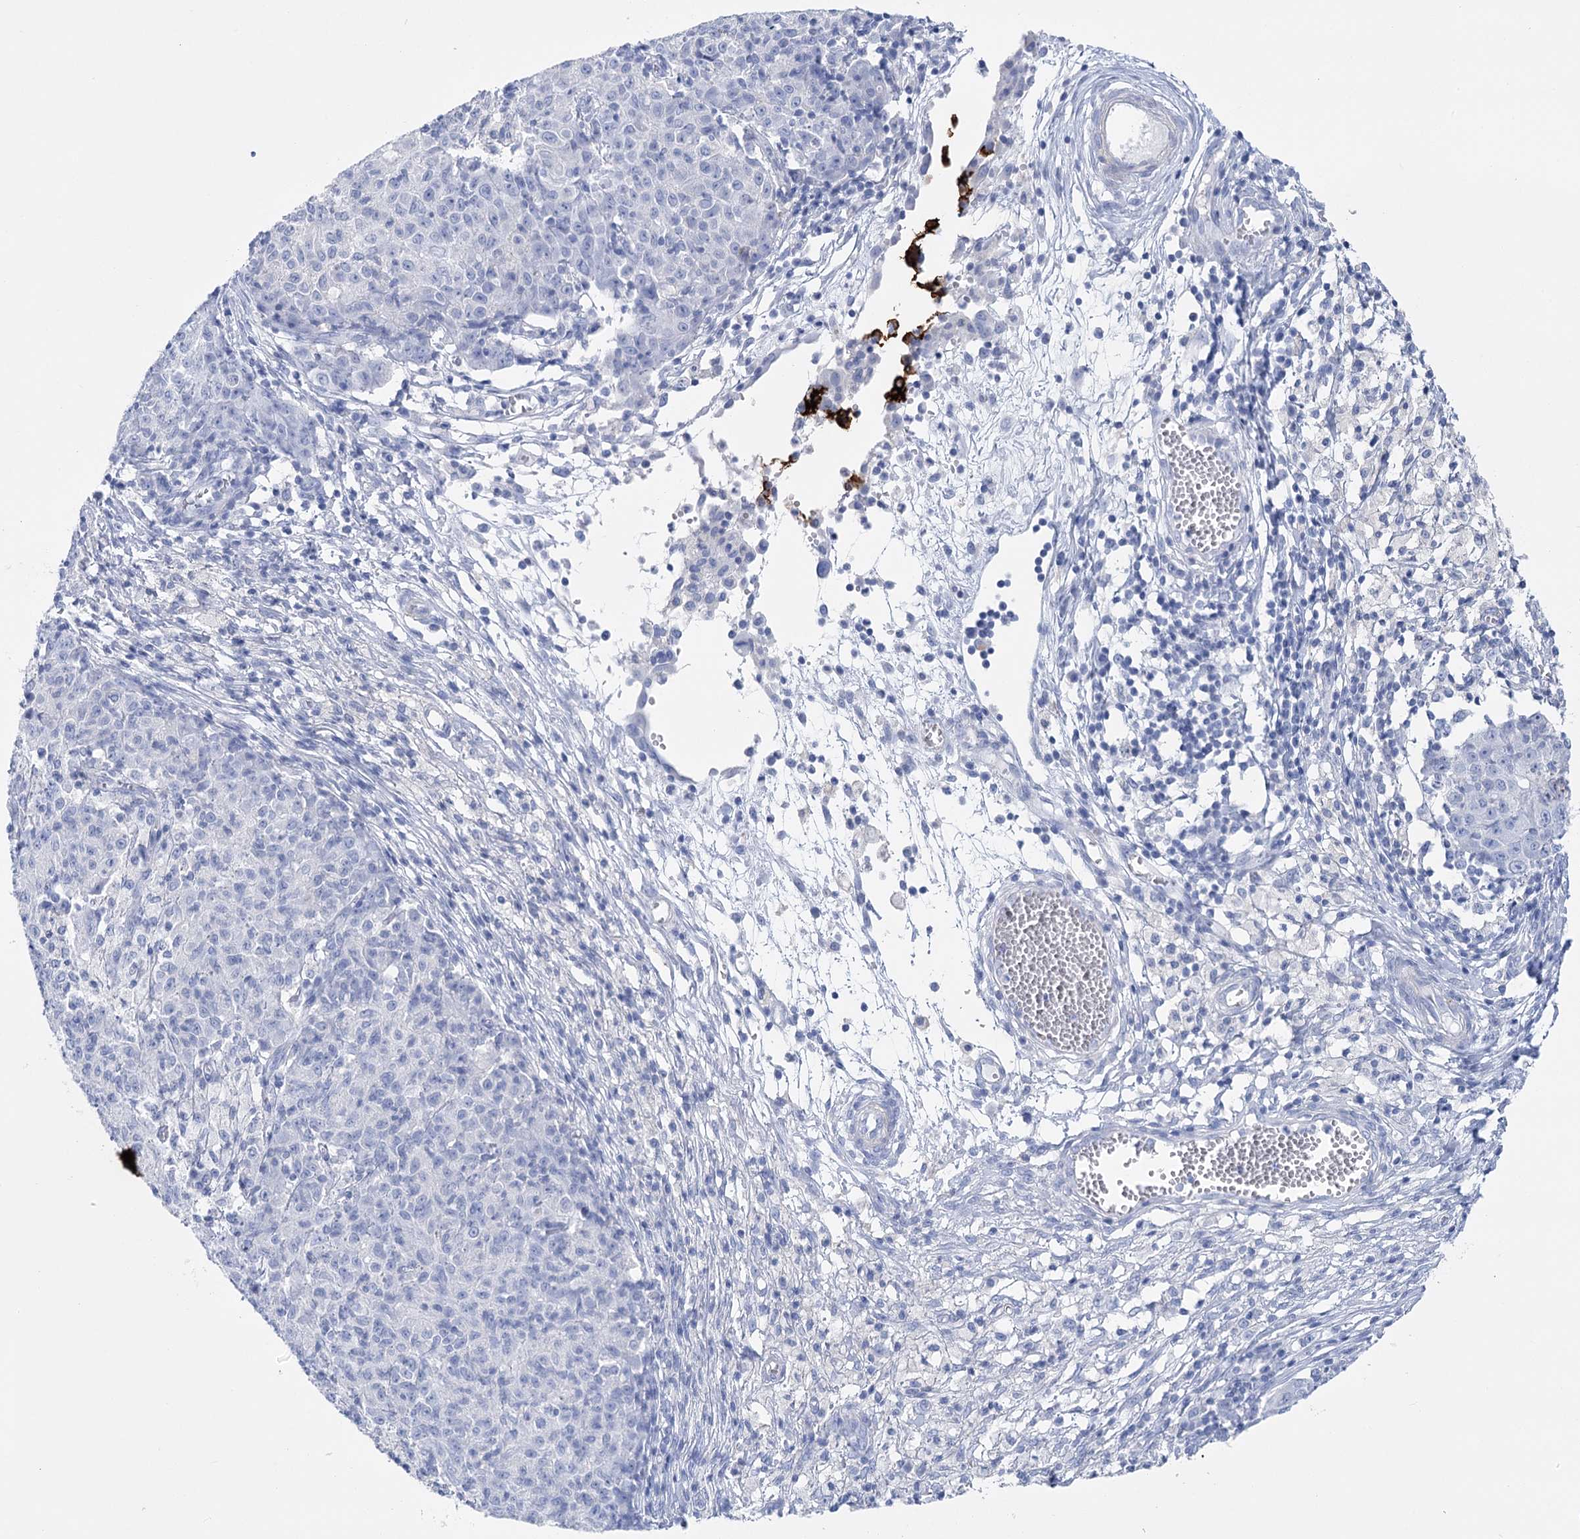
{"staining": {"intensity": "negative", "quantity": "none", "location": "none"}, "tissue": "ovarian cancer", "cell_type": "Tumor cells", "image_type": "cancer", "snomed": [{"axis": "morphology", "description": "Carcinoma, endometroid"}, {"axis": "topography", "description": "Ovary"}], "caption": "An IHC photomicrograph of ovarian endometroid carcinoma is shown. There is no staining in tumor cells of ovarian endometroid carcinoma.", "gene": "PCDHA1", "patient": {"sex": "female", "age": 42}}